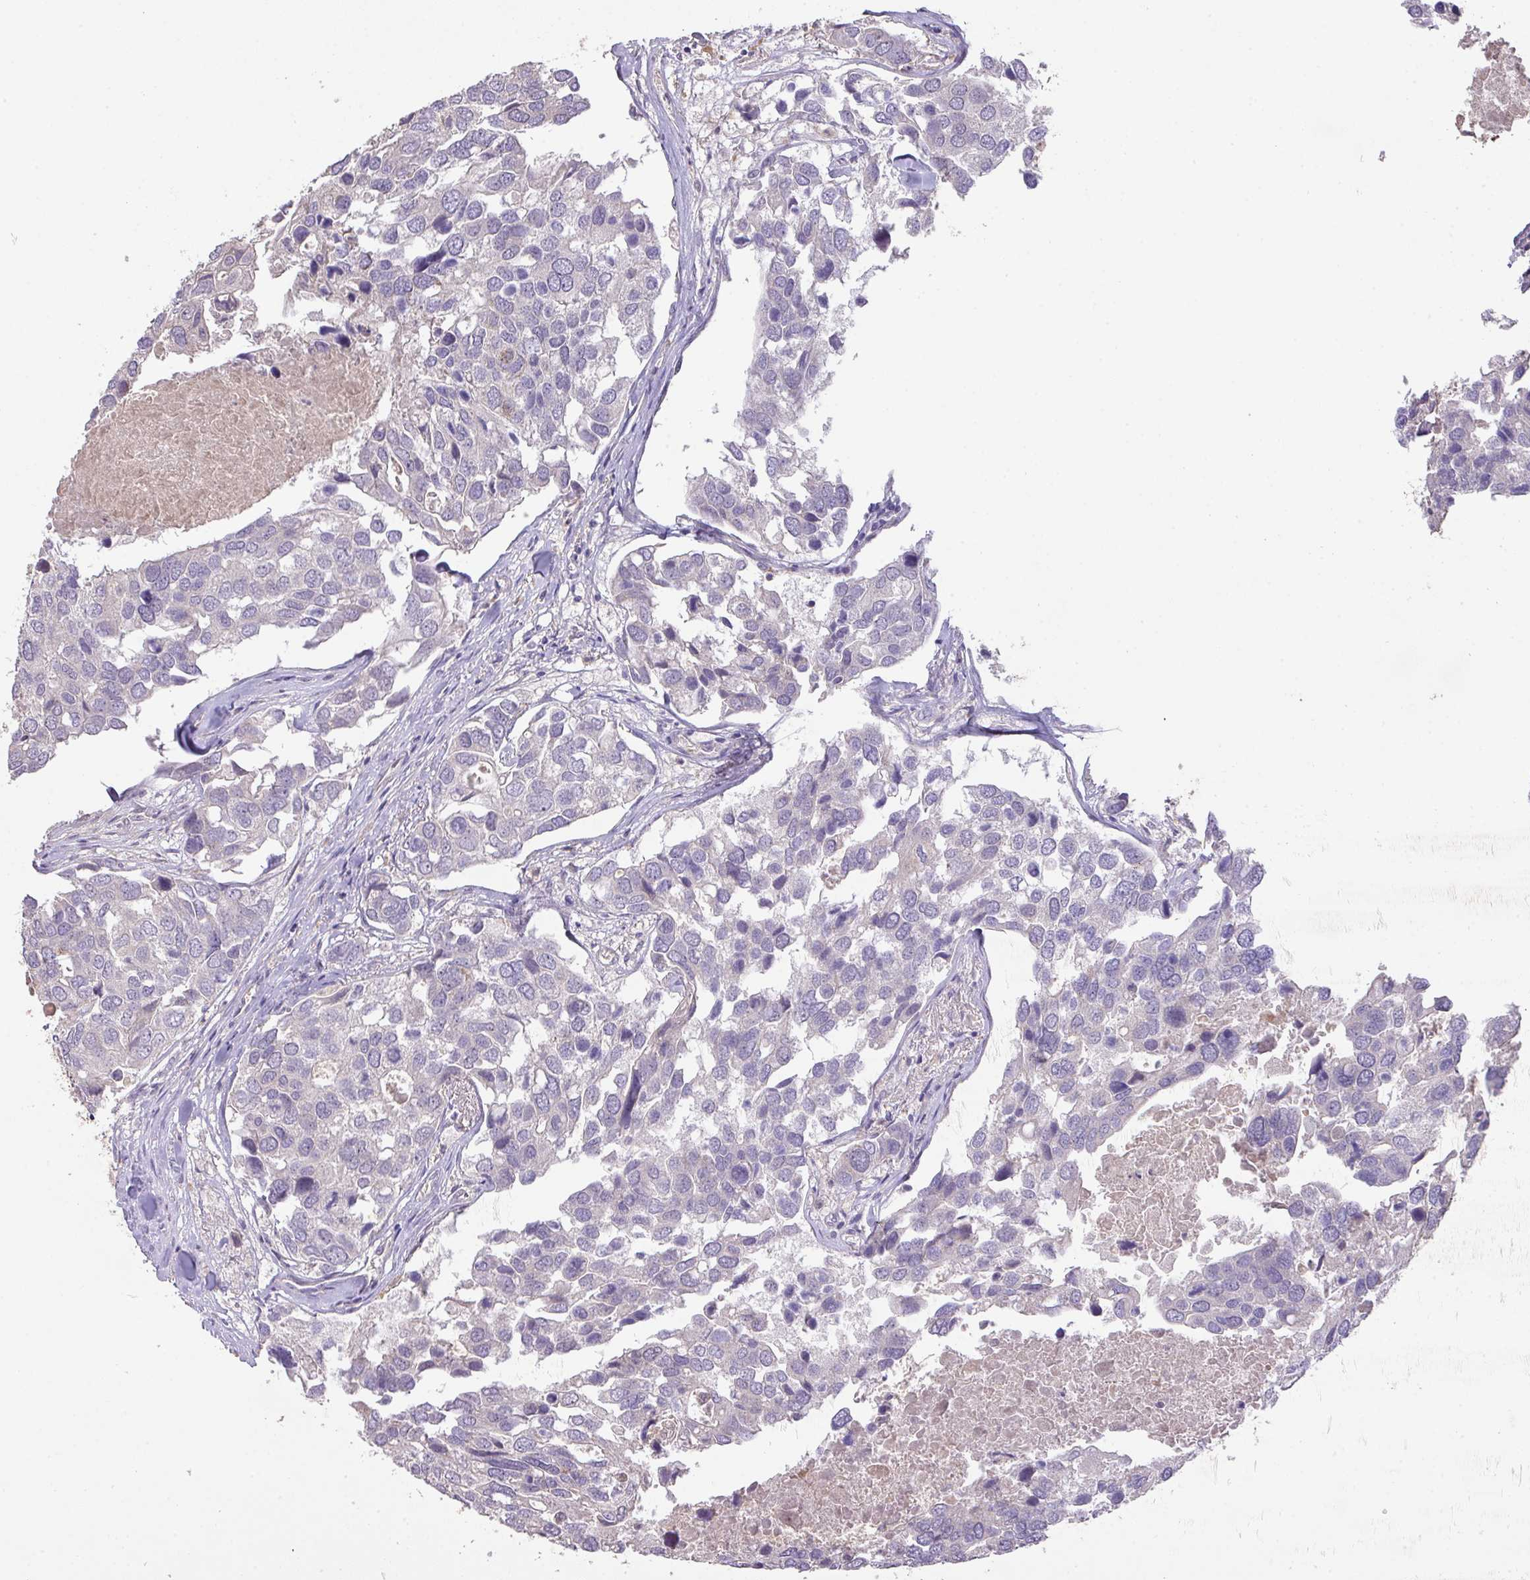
{"staining": {"intensity": "negative", "quantity": "none", "location": "none"}, "tissue": "breast cancer", "cell_type": "Tumor cells", "image_type": "cancer", "snomed": [{"axis": "morphology", "description": "Duct carcinoma"}, {"axis": "topography", "description": "Breast"}], "caption": "Immunohistochemical staining of breast cancer reveals no significant expression in tumor cells.", "gene": "PRADC1", "patient": {"sex": "female", "age": 83}}